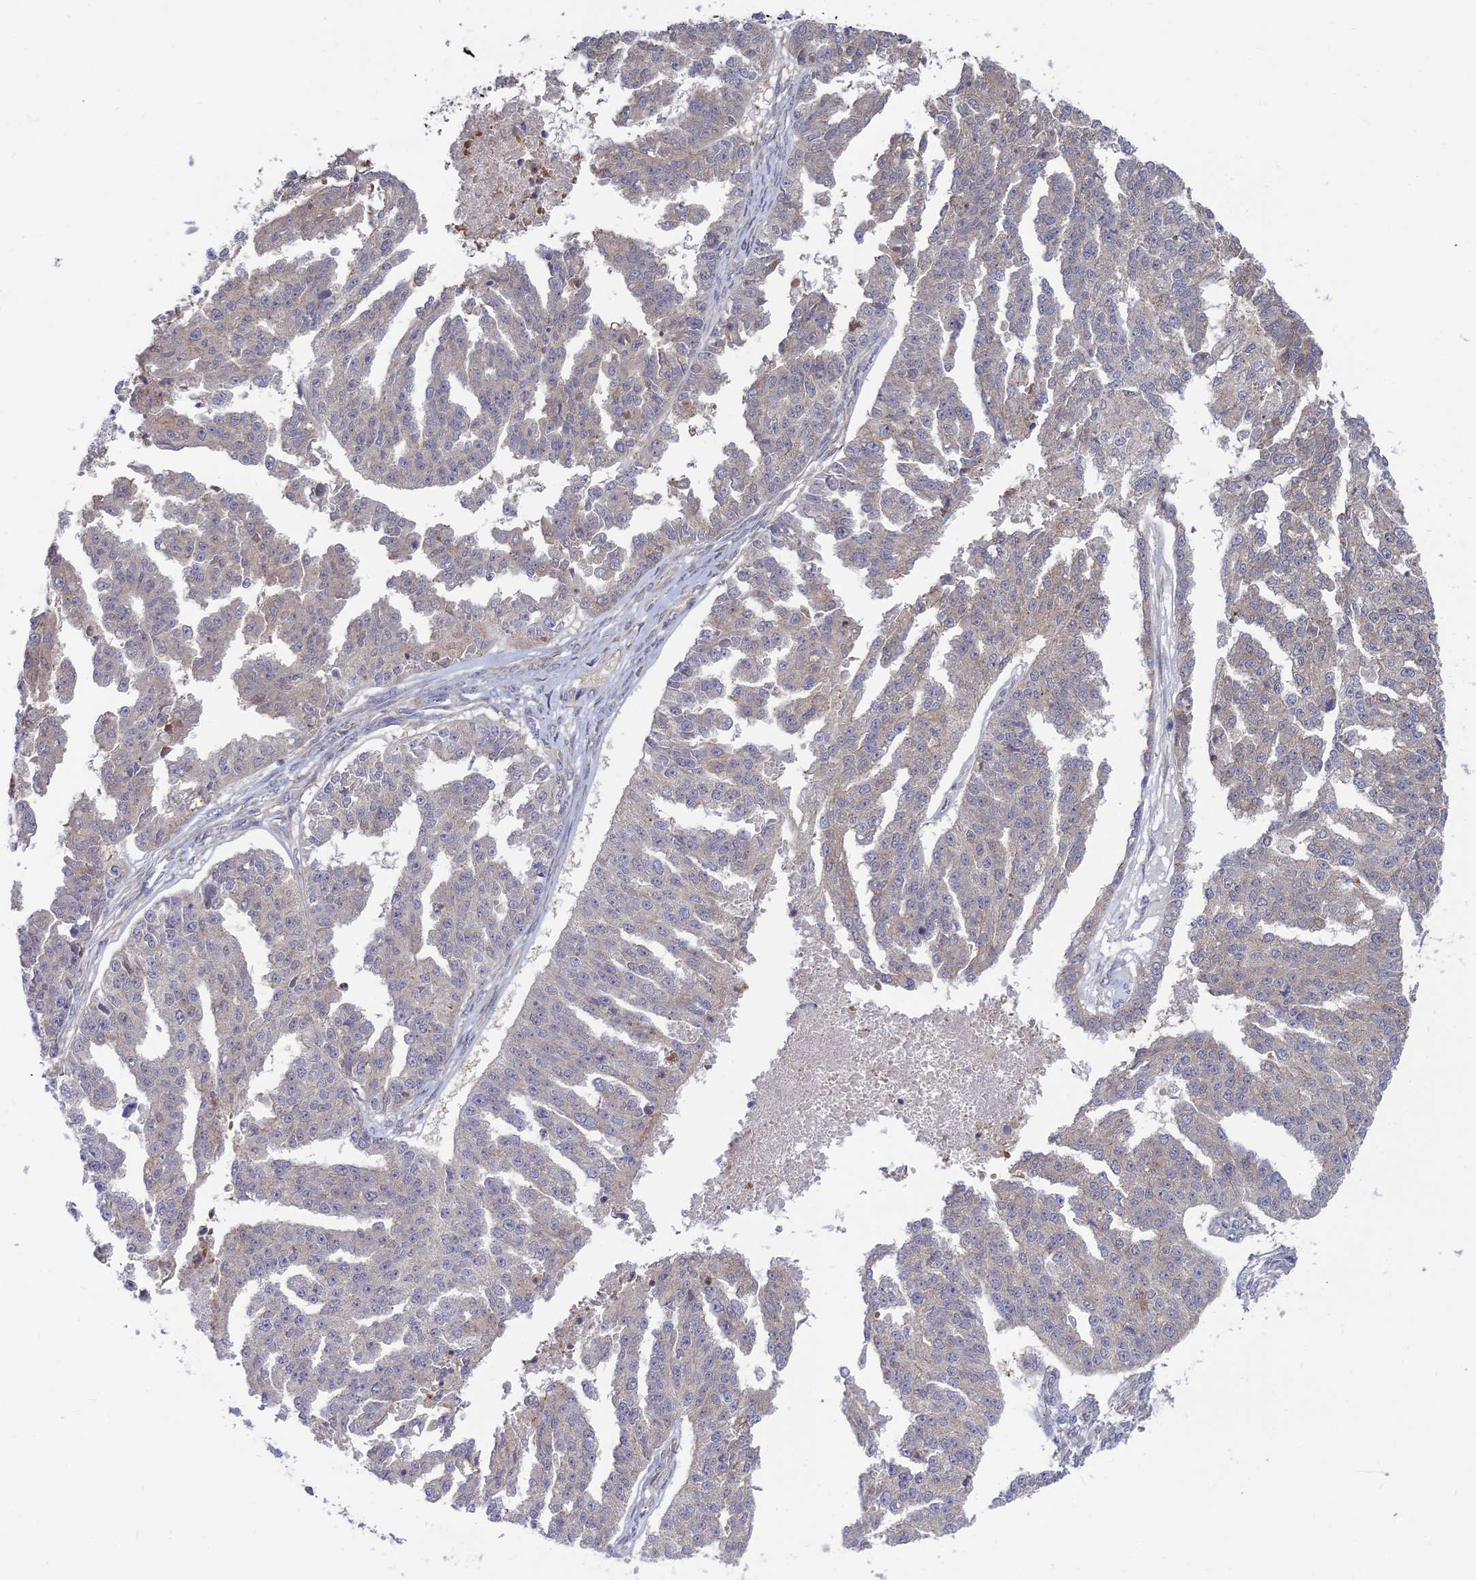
{"staining": {"intensity": "weak", "quantity": "<25%", "location": "cytoplasmic/membranous"}, "tissue": "ovarian cancer", "cell_type": "Tumor cells", "image_type": "cancer", "snomed": [{"axis": "morphology", "description": "Cystadenocarcinoma, serous, NOS"}, {"axis": "topography", "description": "Ovary"}], "caption": "Protein analysis of ovarian serous cystadenocarcinoma reveals no significant expression in tumor cells. The staining was performed using DAB to visualize the protein expression in brown, while the nuclei were stained in blue with hematoxylin (Magnification: 20x).", "gene": "OPA3", "patient": {"sex": "female", "age": 58}}